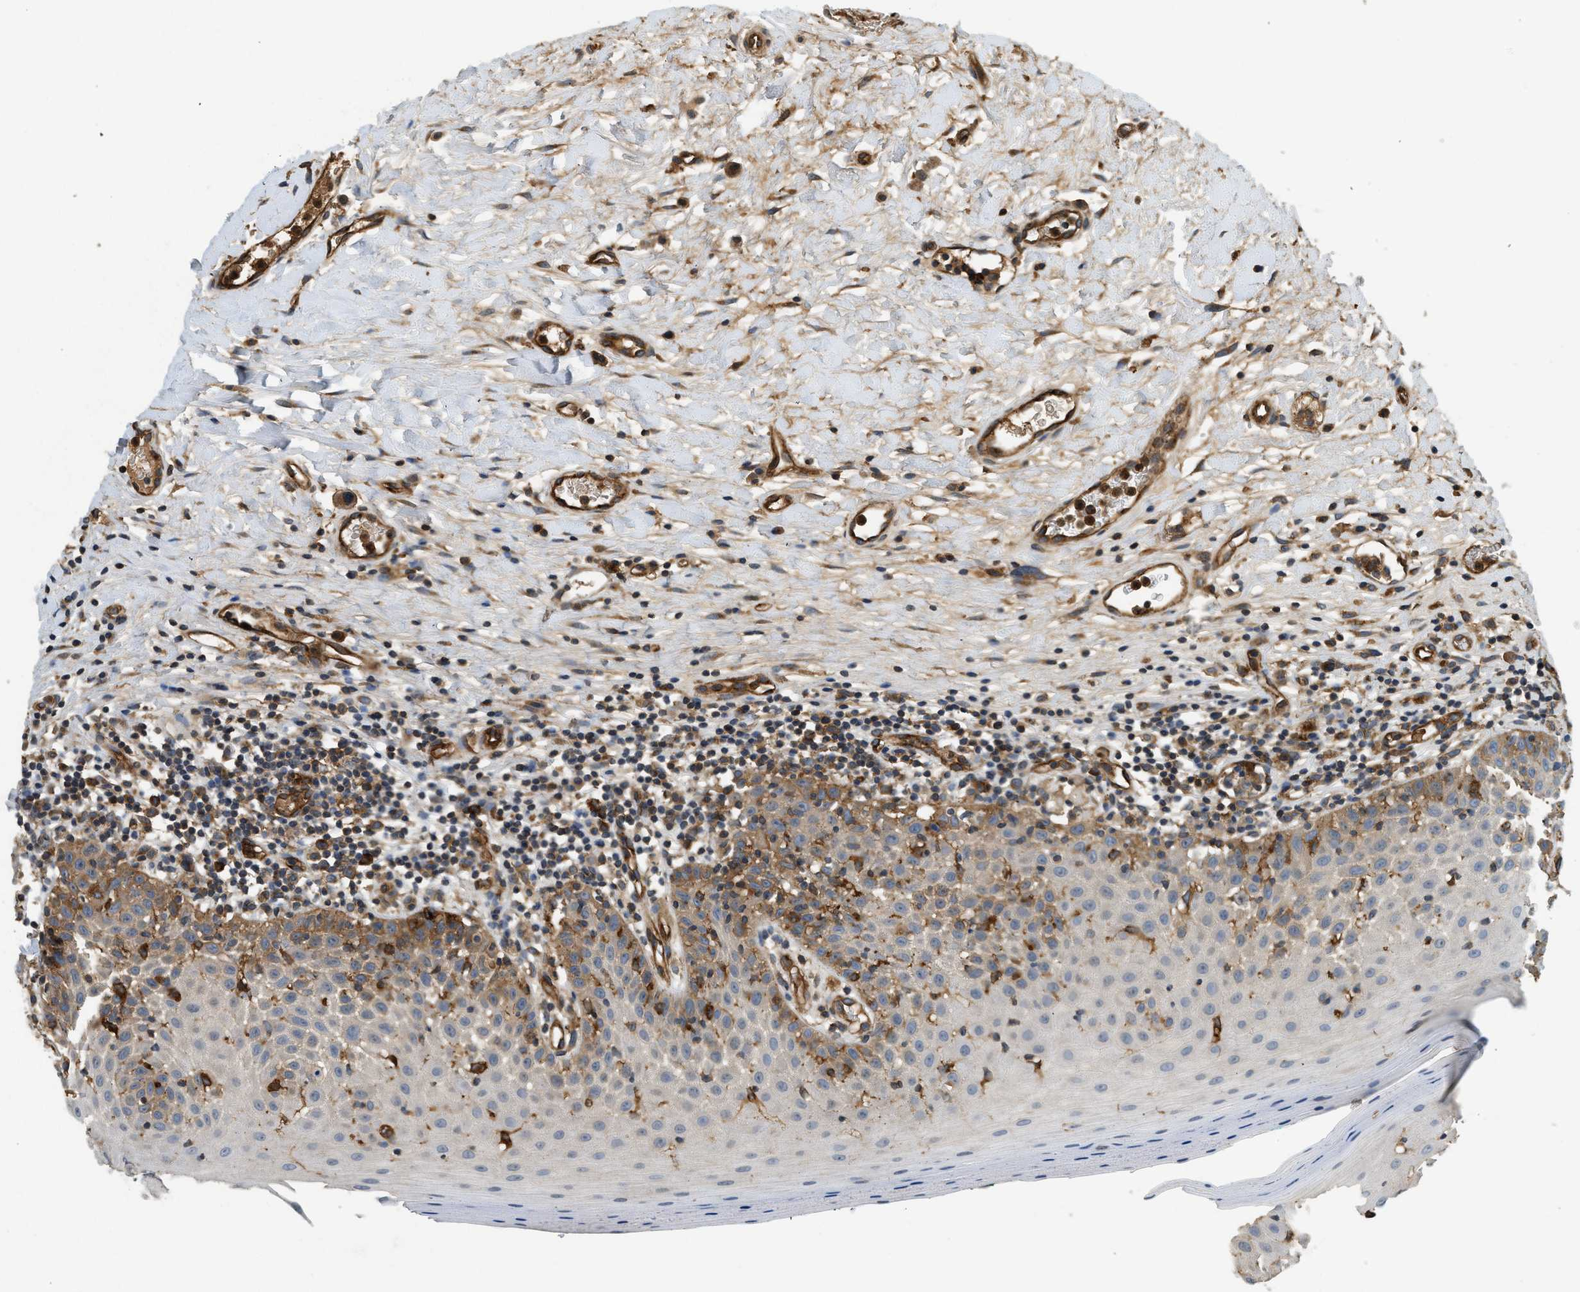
{"staining": {"intensity": "moderate", "quantity": "<25%", "location": "cytoplasmic/membranous"}, "tissue": "oral mucosa", "cell_type": "Squamous epithelial cells", "image_type": "normal", "snomed": [{"axis": "morphology", "description": "Normal tissue, NOS"}, {"axis": "topography", "description": "Skeletal muscle"}, {"axis": "topography", "description": "Oral tissue"}], "caption": "Oral mucosa stained with a brown dye shows moderate cytoplasmic/membranous positive expression in approximately <25% of squamous epithelial cells.", "gene": "HIP1", "patient": {"sex": "male", "age": 58}}